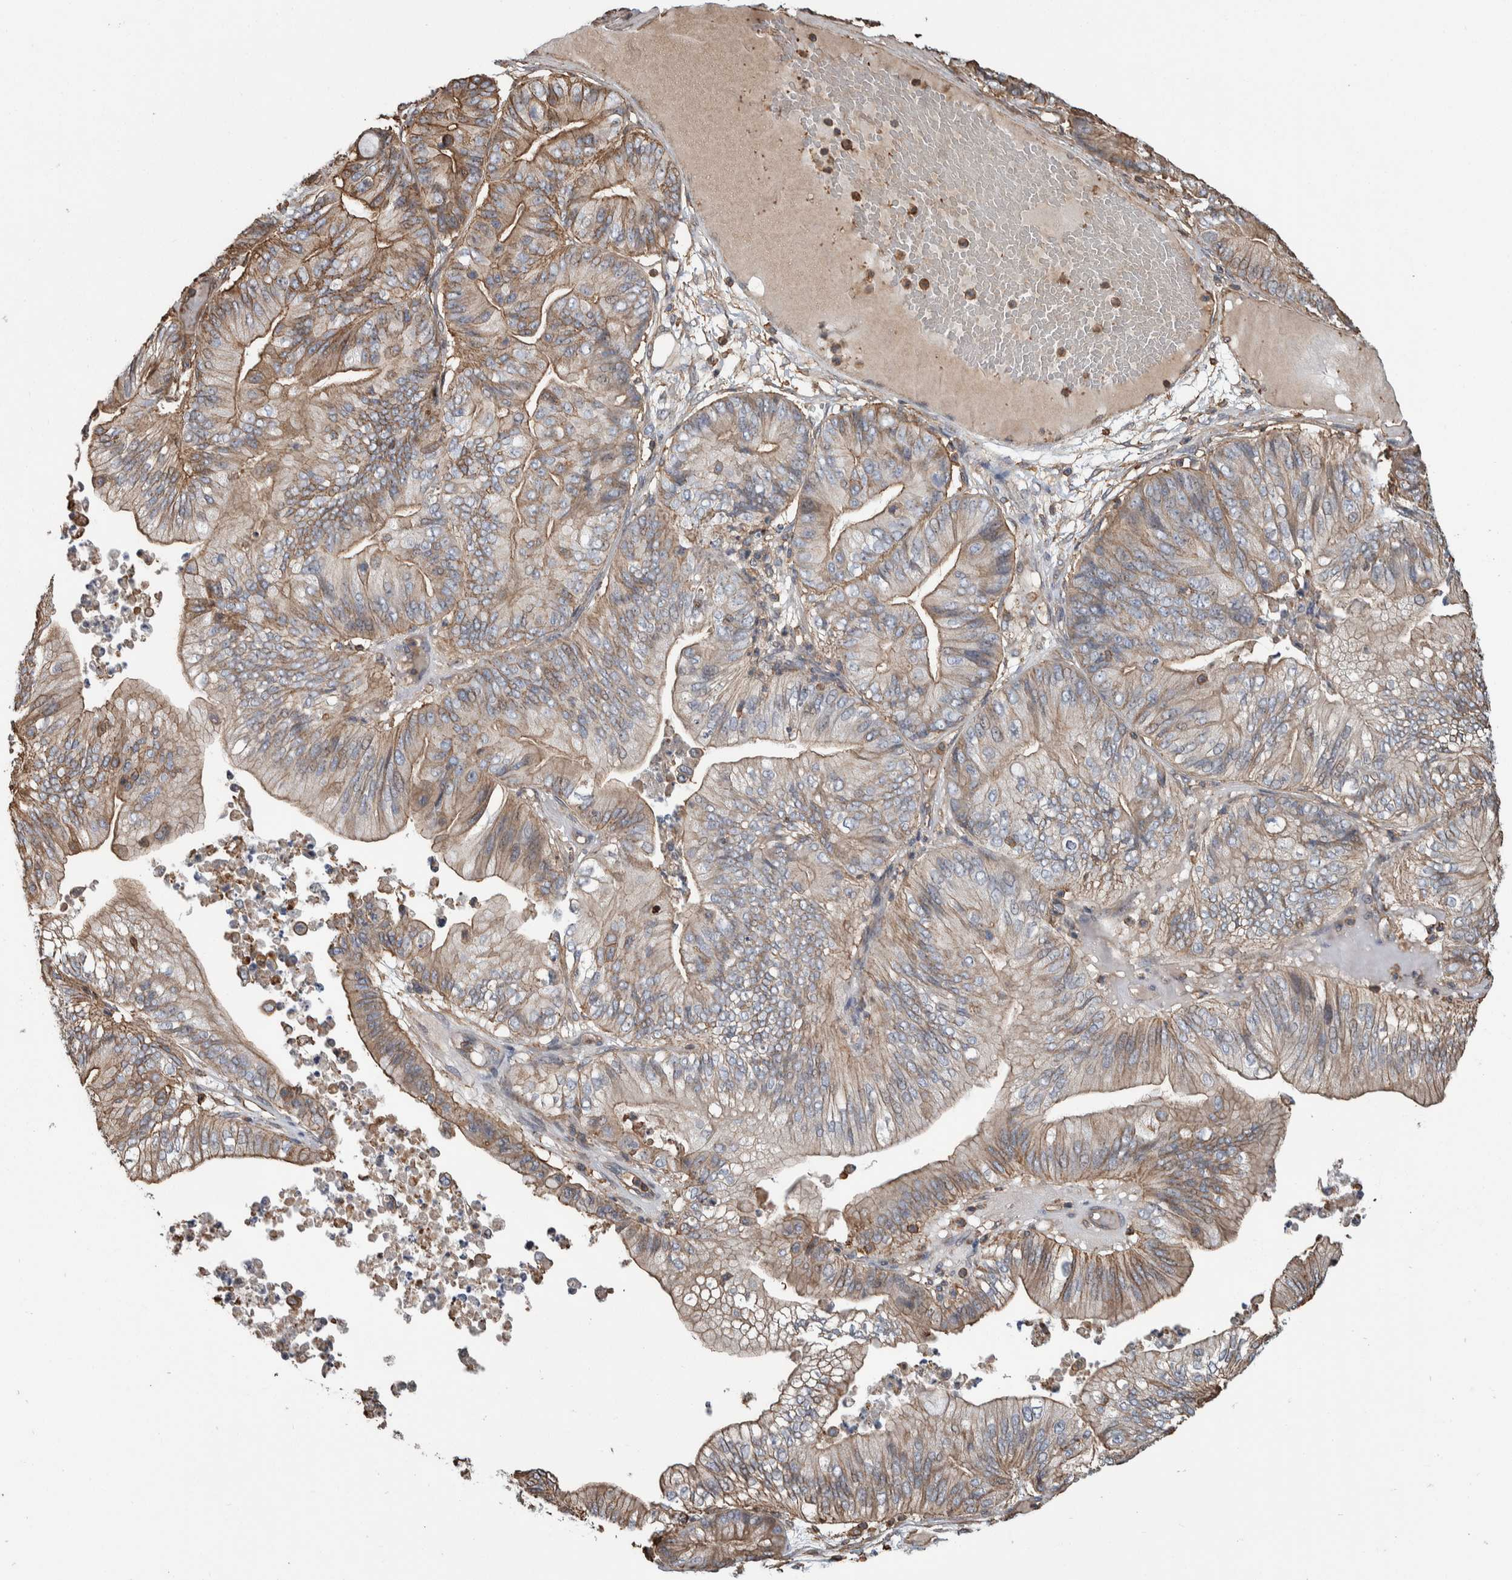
{"staining": {"intensity": "weak", "quantity": ">75%", "location": "cytoplasmic/membranous"}, "tissue": "ovarian cancer", "cell_type": "Tumor cells", "image_type": "cancer", "snomed": [{"axis": "morphology", "description": "Cystadenocarcinoma, mucinous, NOS"}, {"axis": "topography", "description": "Ovary"}], "caption": "Protein staining exhibits weak cytoplasmic/membranous staining in about >75% of tumor cells in mucinous cystadenocarcinoma (ovarian).", "gene": "ENPP2", "patient": {"sex": "female", "age": 61}}